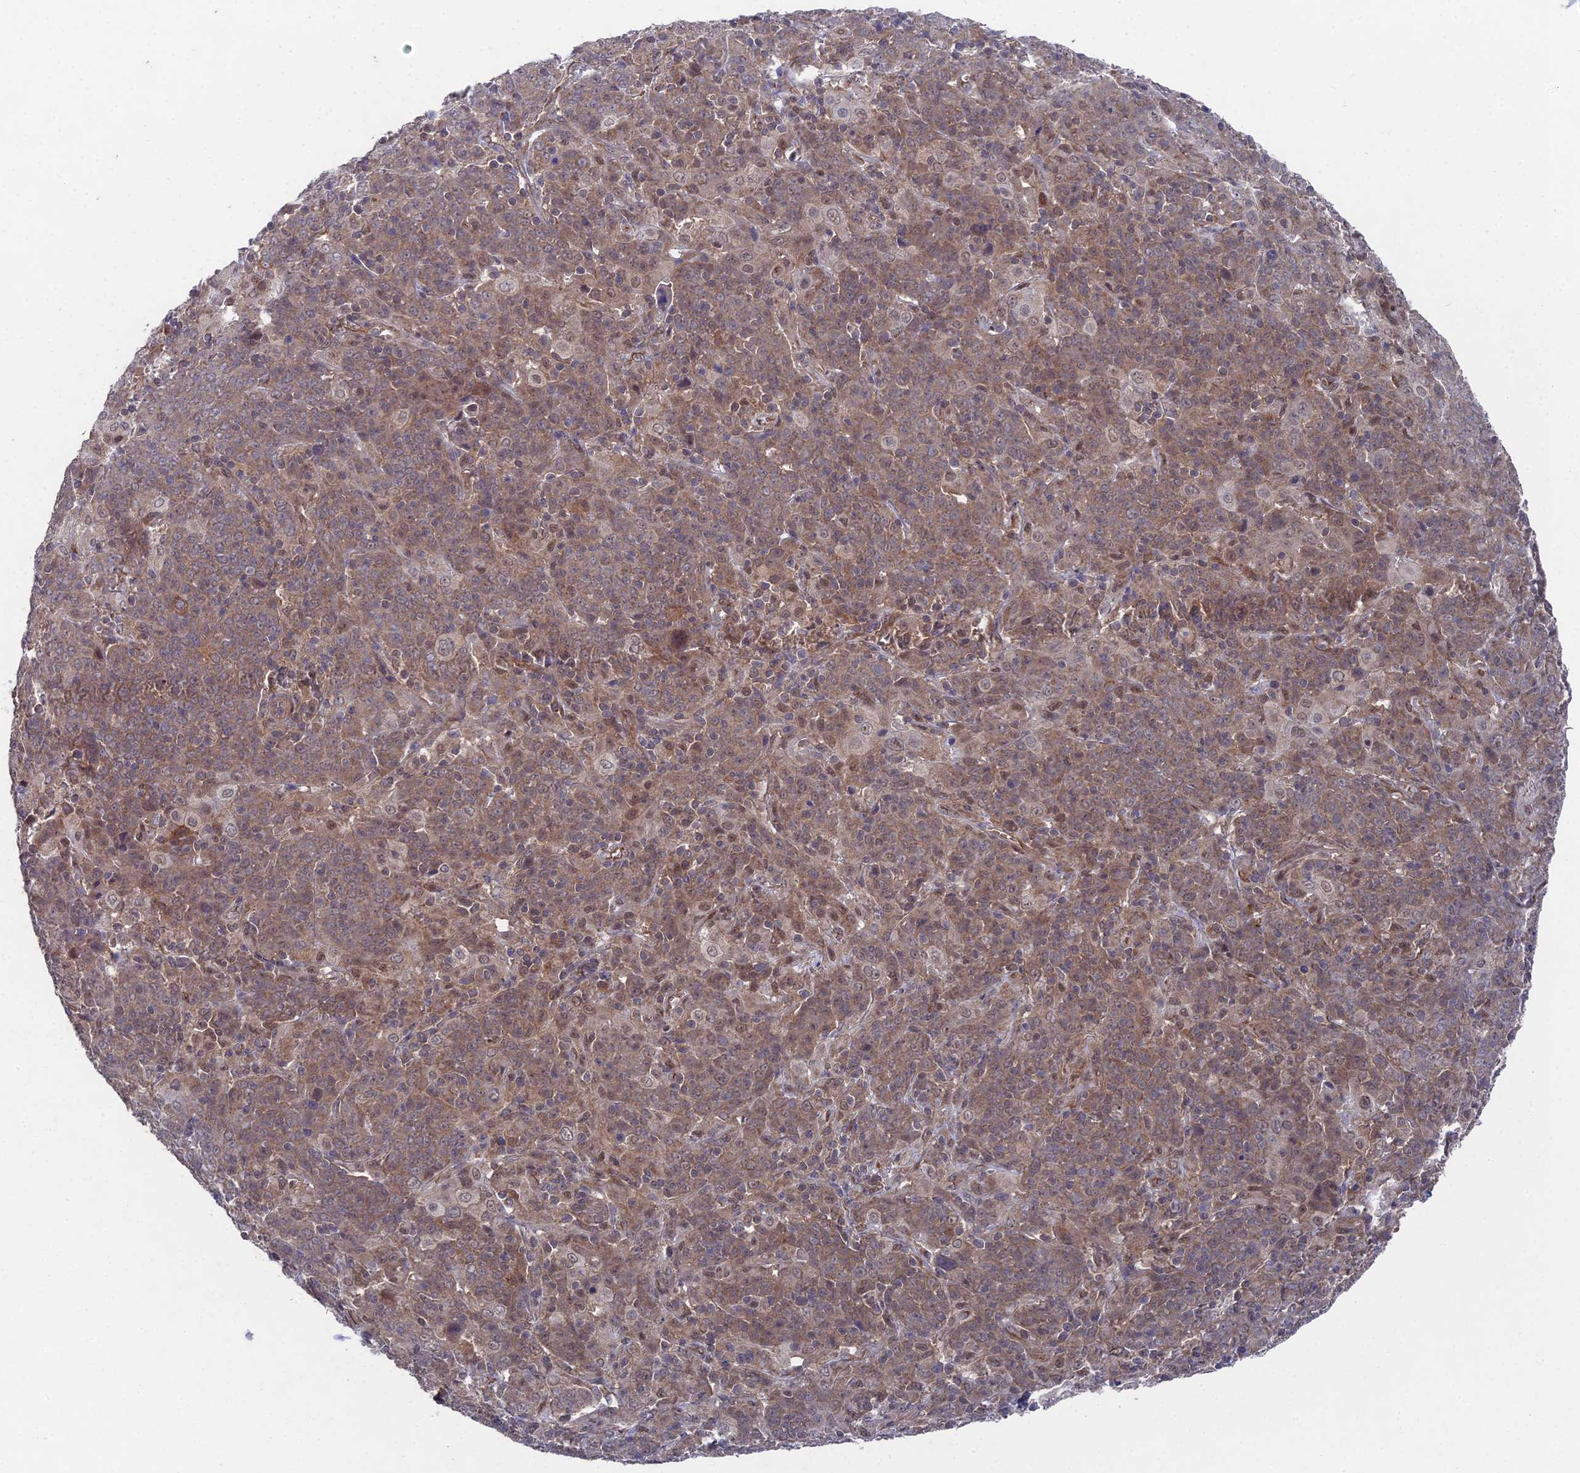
{"staining": {"intensity": "weak", "quantity": ">75%", "location": "cytoplasmic/membranous,nuclear"}, "tissue": "cervical cancer", "cell_type": "Tumor cells", "image_type": "cancer", "snomed": [{"axis": "morphology", "description": "Squamous cell carcinoma, NOS"}, {"axis": "topography", "description": "Cervix"}], "caption": "Cervical cancer was stained to show a protein in brown. There is low levels of weak cytoplasmic/membranous and nuclear positivity in about >75% of tumor cells. The protein is stained brown, and the nuclei are stained in blue (DAB (3,3'-diaminobenzidine) IHC with brightfield microscopy, high magnification).", "gene": "UNC5D", "patient": {"sex": "female", "age": 67}}